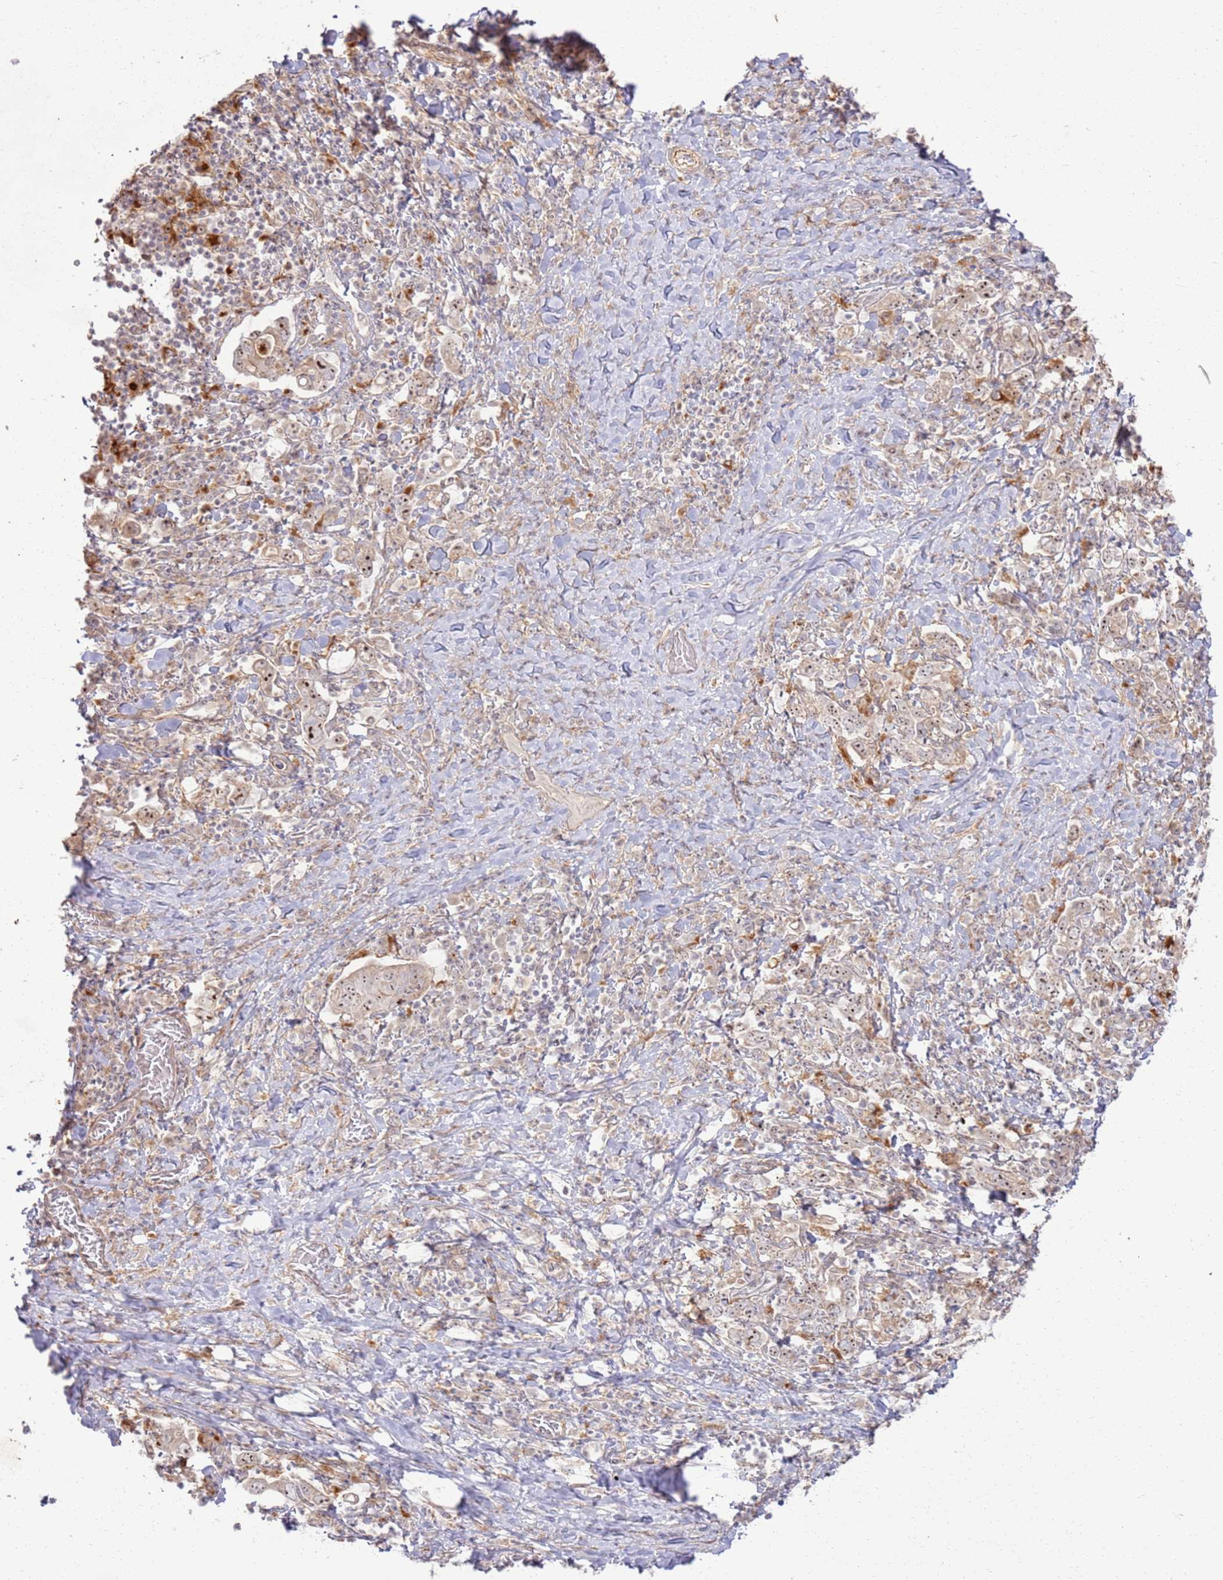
{"staining": {"intensity": "moderate", "quantity": "25%-75%", "location": "cytoplasmic/membranous,nuclear"}, "tissue": "stomach cancer", "cell_type": "Tumor cells", "image_type": "cancer", "snomed": [{"axis": "morphology", "description": "Adenocarcinoma, NOS"}, {"axis": "topography", "description": "Stomach, upper"}, {"axis": "topography", "description": "Stomach"}], "caption": "Immunohistochemistry (IHC) (DAB) staining of stomach adenocarcinoma shows moderate cytoplasmic/membranous and nuclear protein expression in about 25%-75% of tumor cells.", "gene": "CNPY1", "patient": {"sex": "male", "age": 62}}